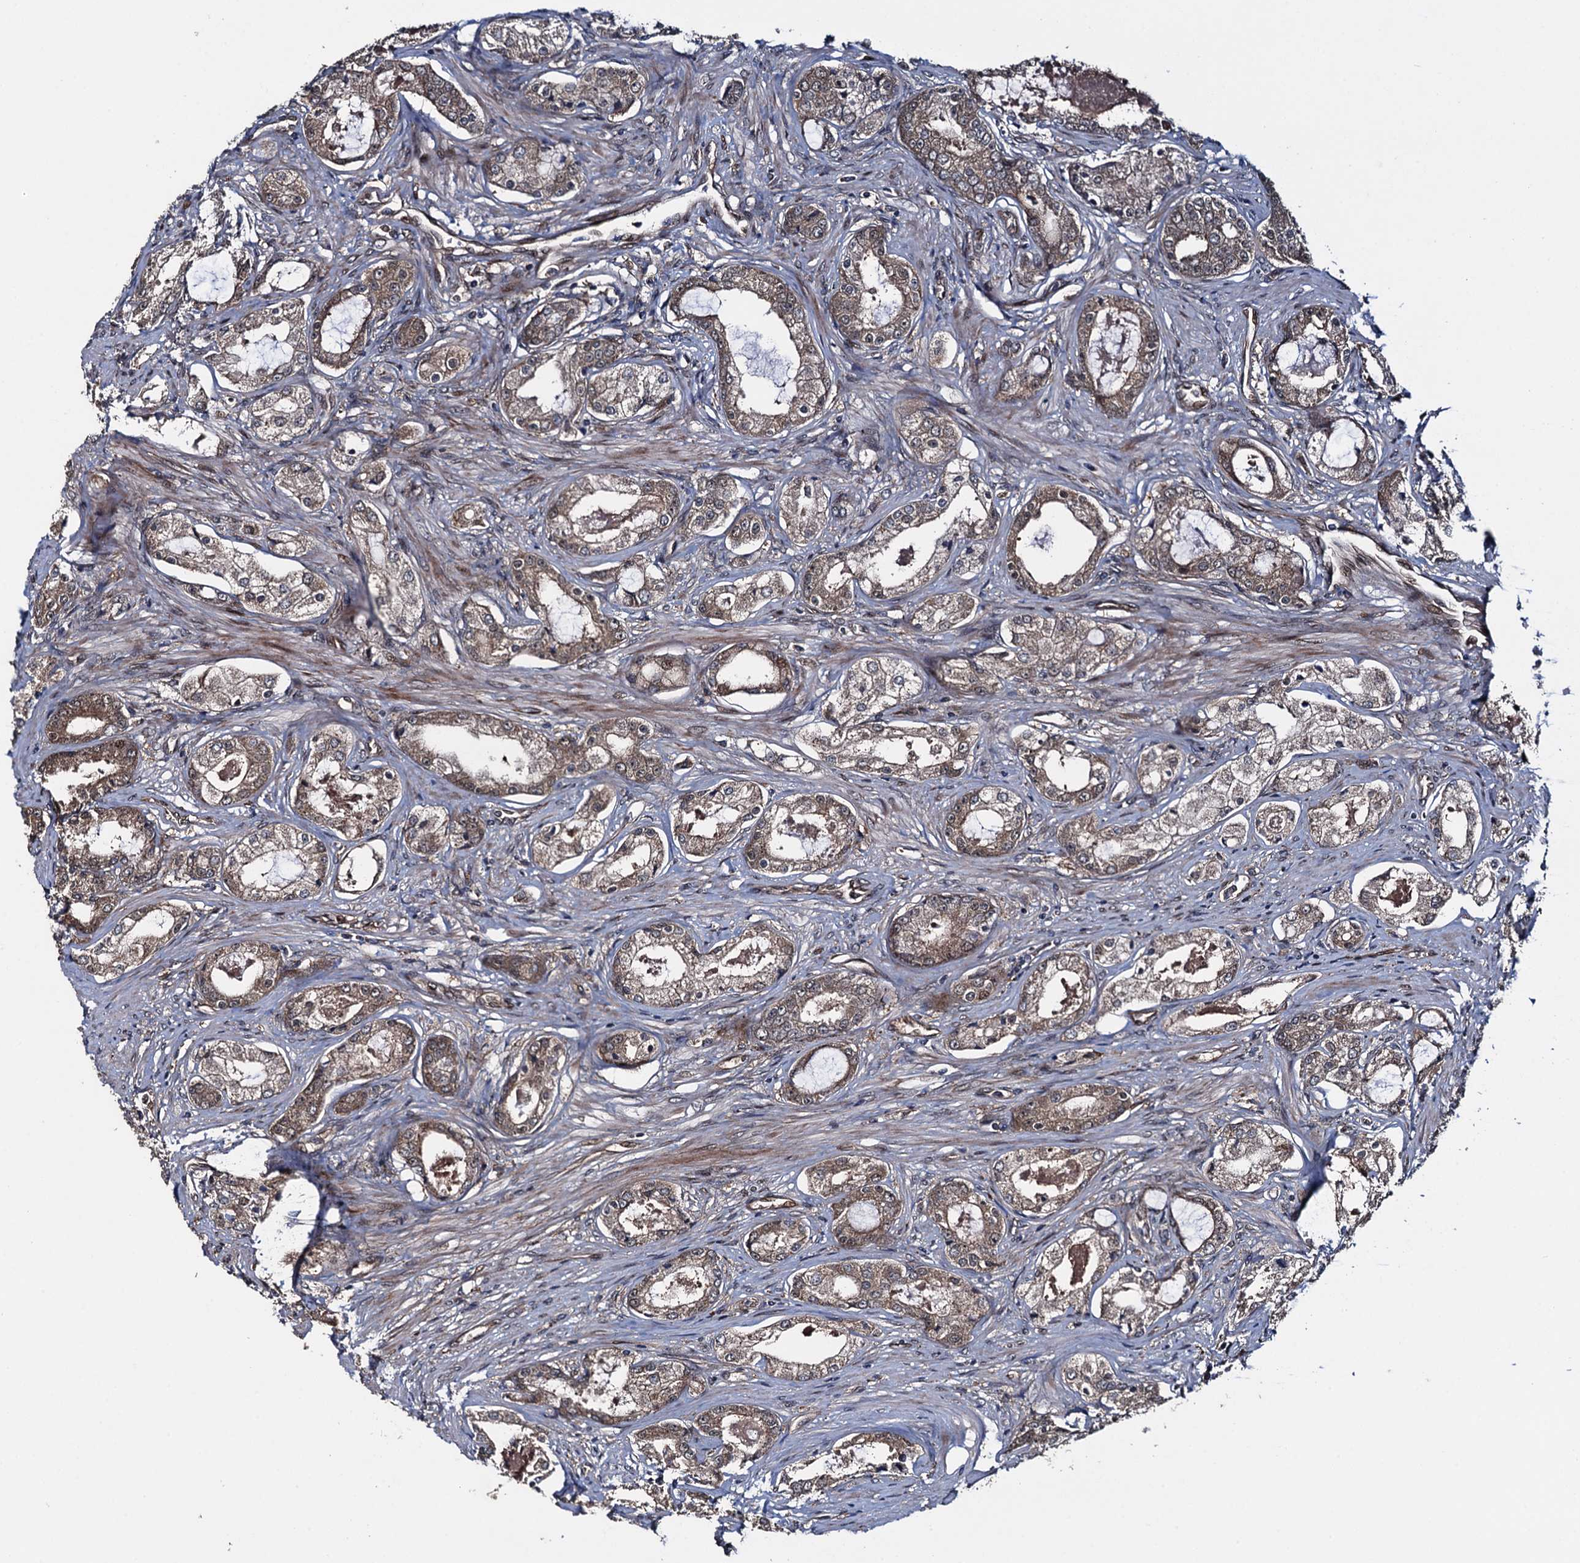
{"staining": {"intensity": "moderate", "quantity": ">75%", "location": "cytoplasmic/membranous"}, "tissue": "prostate cancer", "cell_type": "Tumor cells", "image_type": "cancer", "snomed": [{"axis": "morphology", "description": "Adenocarcinoma, Low grade"}, {"axis": "topography", "description": "Prostate"}], "caption": "This is a histology image of IHC staining of prostate cancer (adenocarcinoma (low-grade)), which shows moderate expression in the cytoplasmic/membranous of tumor cells.", "gene": "RHOBTB1", "patient": {"sex": "male", "age": 68}}